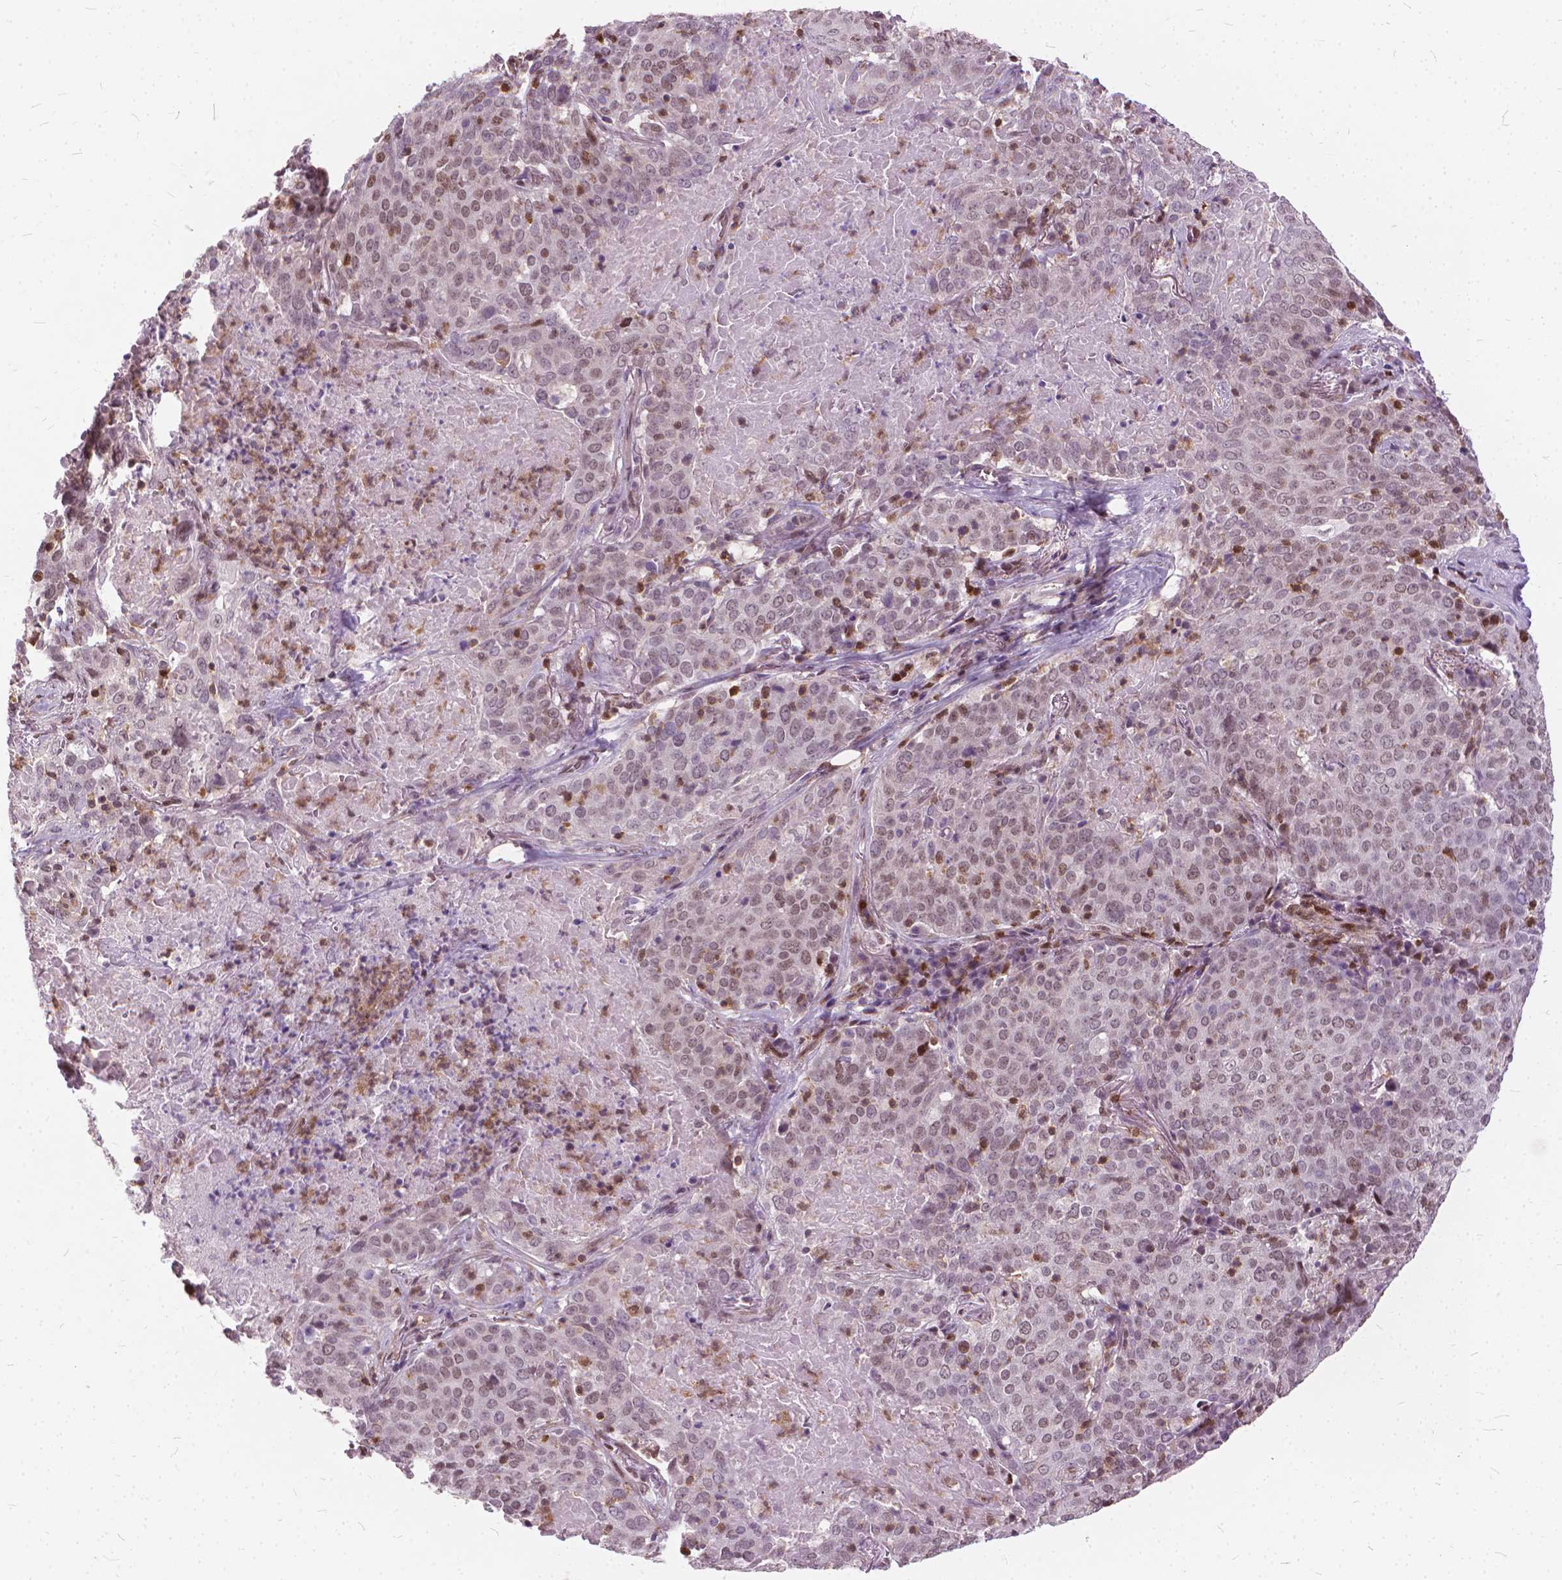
{"staining": {"intensity": "weak", "quantity": "25%-75%", "location": "nuclear"}, "tissue": "lung cancer", "cell_type": "Tumor cells", "image_type": "cancer", "snomed": [{"axis": "morphology", "description": "Squamous cell carcinoma, NOS"}, {"axis": "topography", "description": "Lung"}], "caption": "Weak nuclear protein expression is appreciated in about 25%-75% of tumor cells in lung squamous cell carcinoma.", "gene": "STAT5B", "patient": {"sex": "male", "age": 82}}